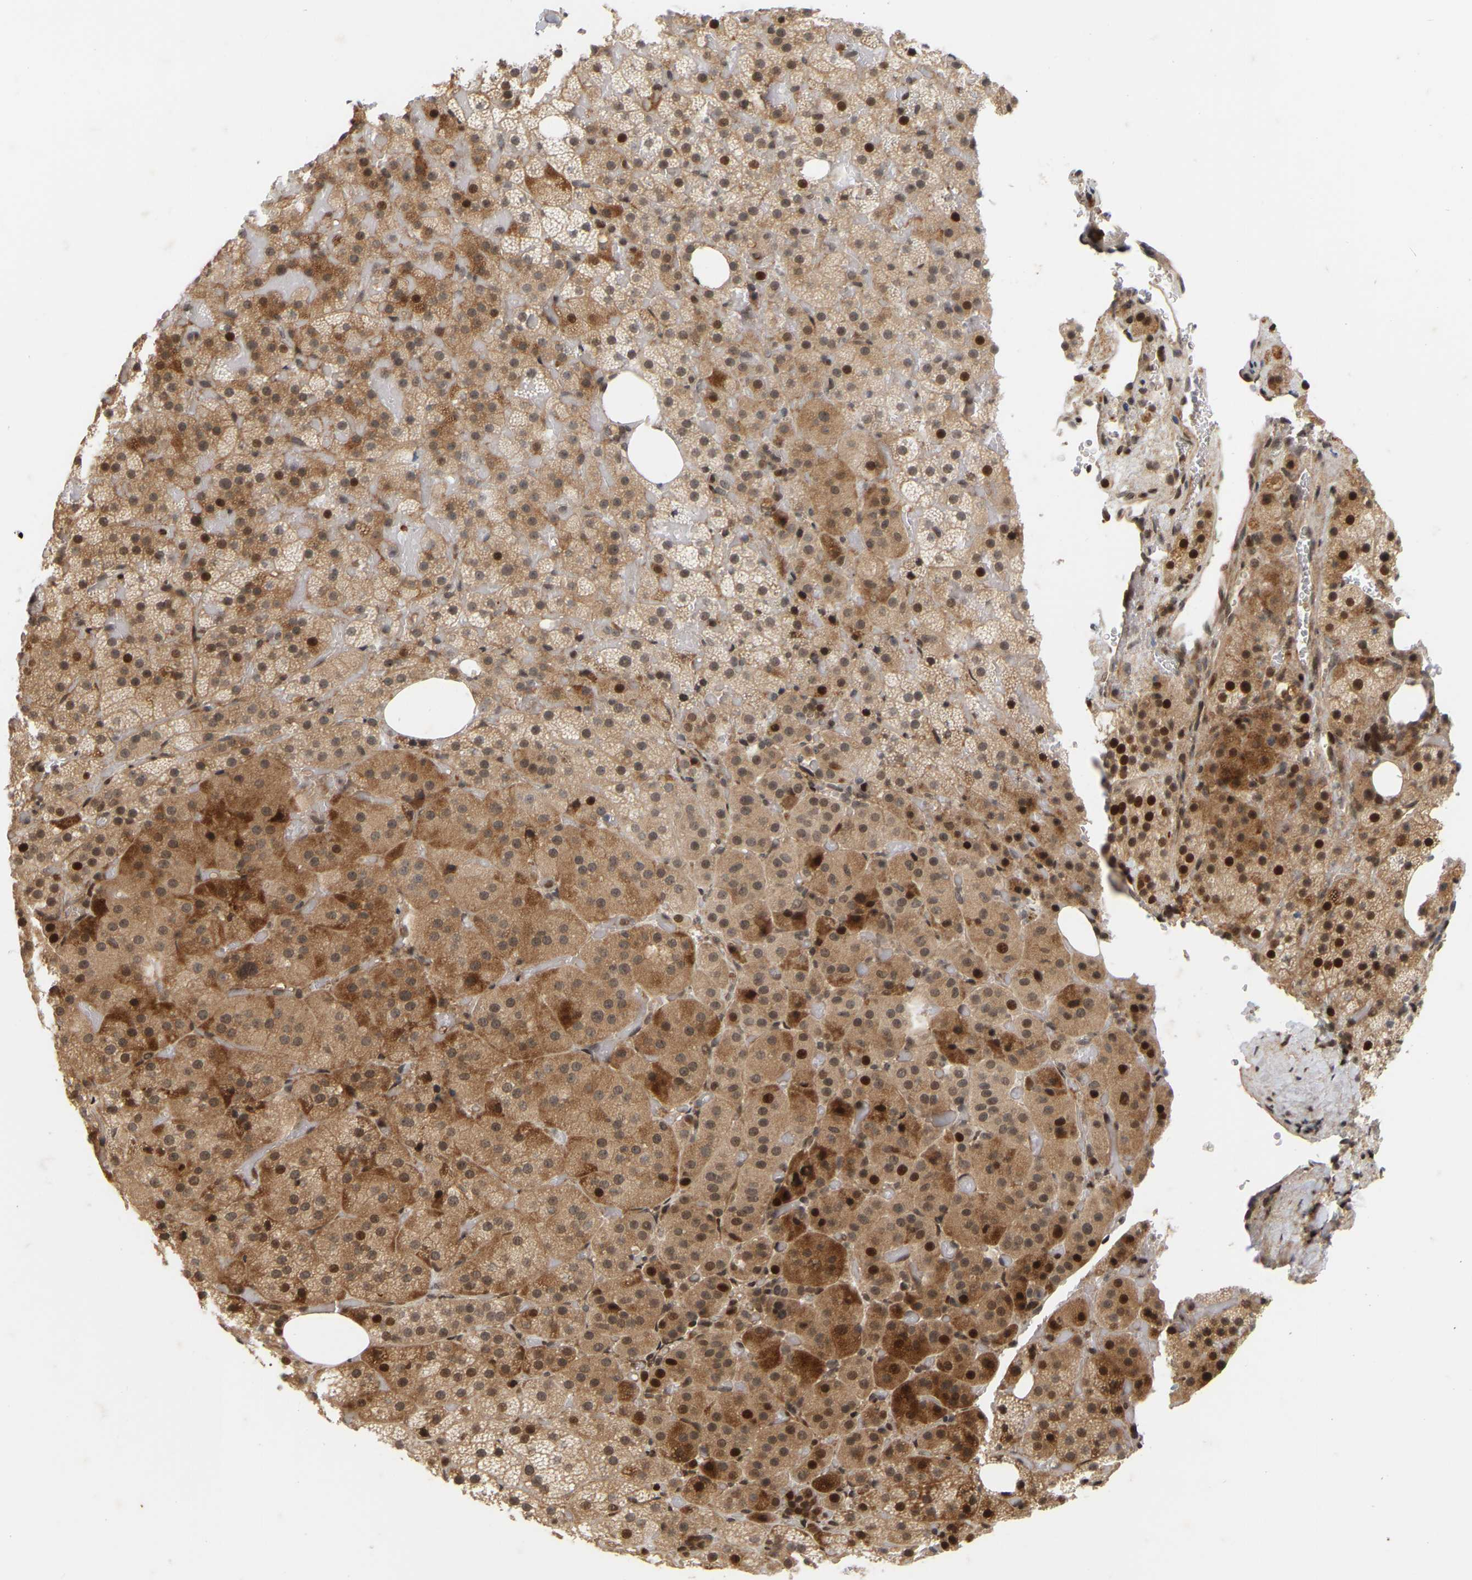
{"staining": {"intensity": "moderate", "quantity": ">75%", "location": "cytoplasmic/membranous,nuclear"}, "tissue": "adrenal gland", "cell_type": "Glandular cells", "image_type": "normal", "snomed": [{"axis": "morphology", "description": "Normal tissue, NOS"}, {"axis": "topography", "description": "Adrenal gland"}], "caption": "Immunohistochemistry (DAB (3,3'-diaminobenzidine)) staining of normal adrenal gland demonstrates moderate cytoplasmic/membranous,nuclear protein staining in approximately >75% of glandular cells. Nuclei are stained in blue.", "gene": "NFE2L2", "patient": {"sex": "female", "age": 59}}